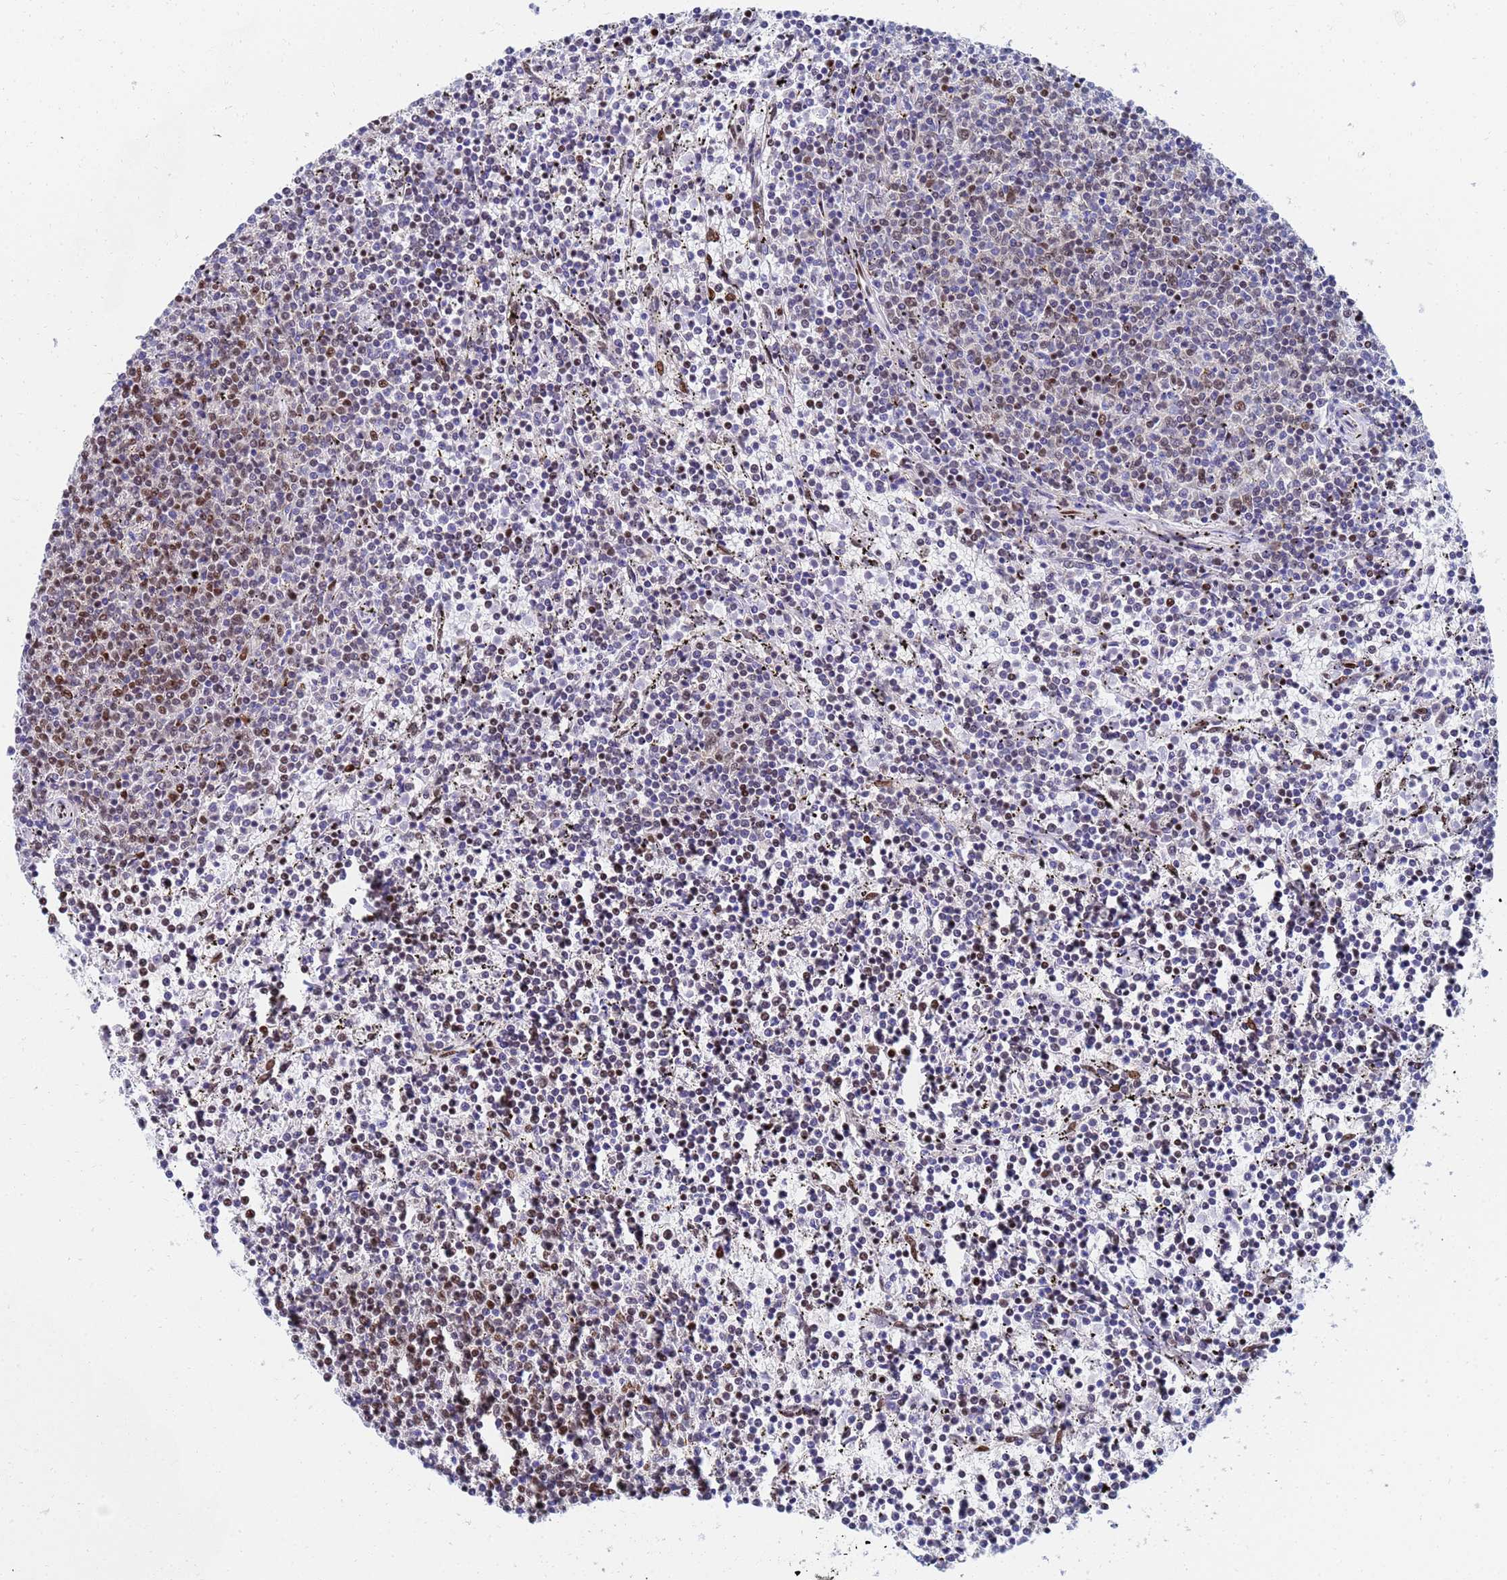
{"staining": {"intensity": "moderate", "quantity": "<25%", "location": "nuclear"}, "tissue": "lymphoma", "cell_type": "Tumor cells", "image_type": "cancer", "snomed": [{"axis": "morphology", "description": "Malignant lymphoma, non-Hodgkin's type, Low grade"}, {"axis": "topography", "description": "Spleen"}], "caption": "DAB (3,3'-diaminobenzidine) immunohistochemical staining of human malignant lymphoma, non-Hodgkin's type (low-grade) reveals moderate nuclear protein staining in approximately <25% of tumor cells. The protein is shown in brown color, while the nuclei are stained blue.", "gene": "AP5Z1", "patient": {"sex": "female", "age": 50}}